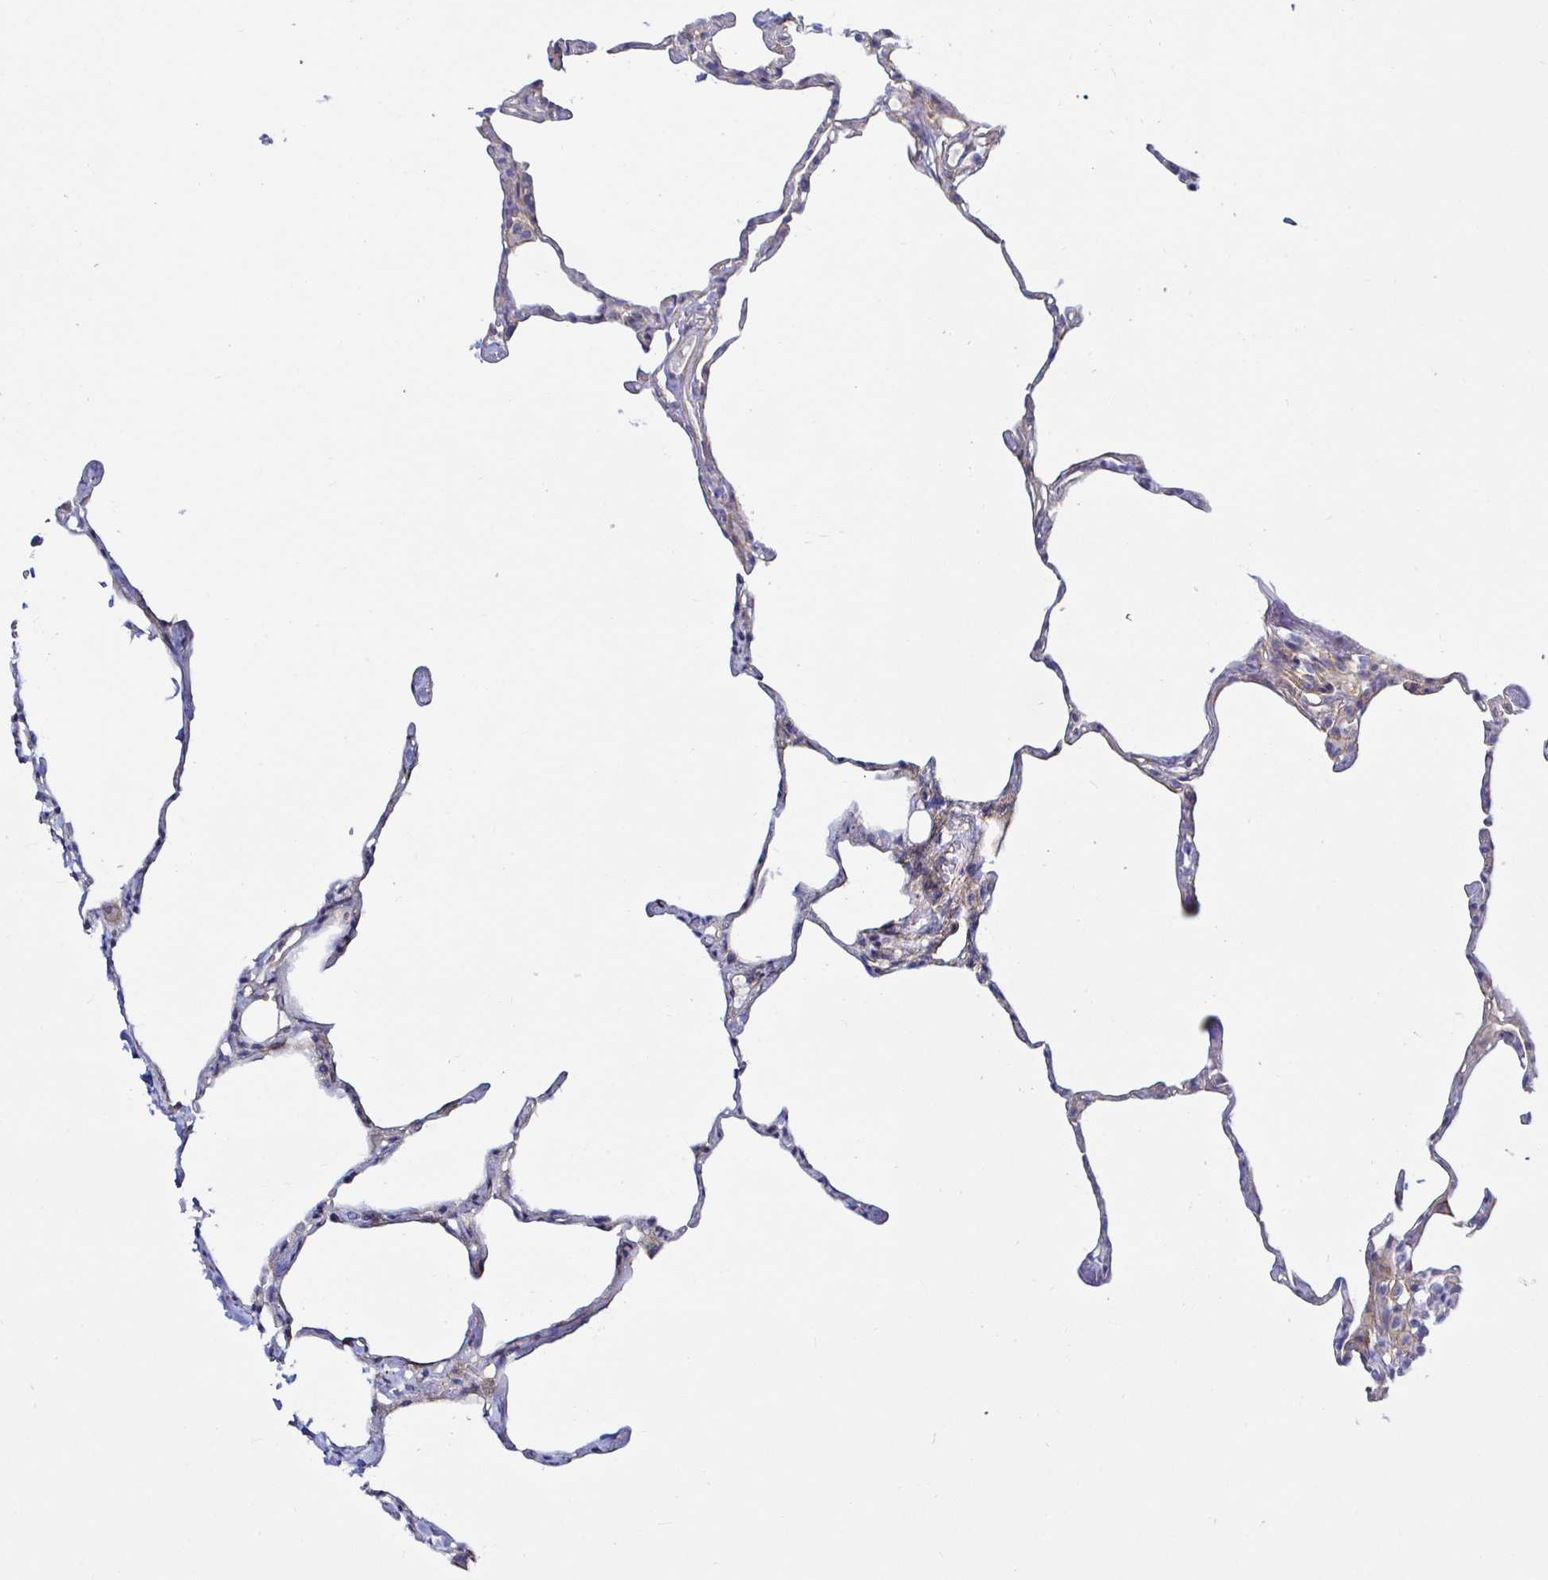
{"staining": {"intensity": "negative", "quantity": "none", "location": "none"}, "tissue": "lung", "cell_type": "Alveolar cells", "image_type": "normal", "snomed": [{"axis": "morphology", "description": "Normal tissue, NOS"}, {"axis": "topography", "description": "Lung"}], "caption": "Immunohistochemistry (IHC) micrograph of normal lung: human lung stained with DAB (3,3'-diaminobenzidine) shows no significant protein staining in alveolar cells. The staining is performed using DAB brown chromogen with nuclei counter-stained in using hematoxylin.", "gene": "ARL4D", "patient": {"sex": "male", "age": 65}}